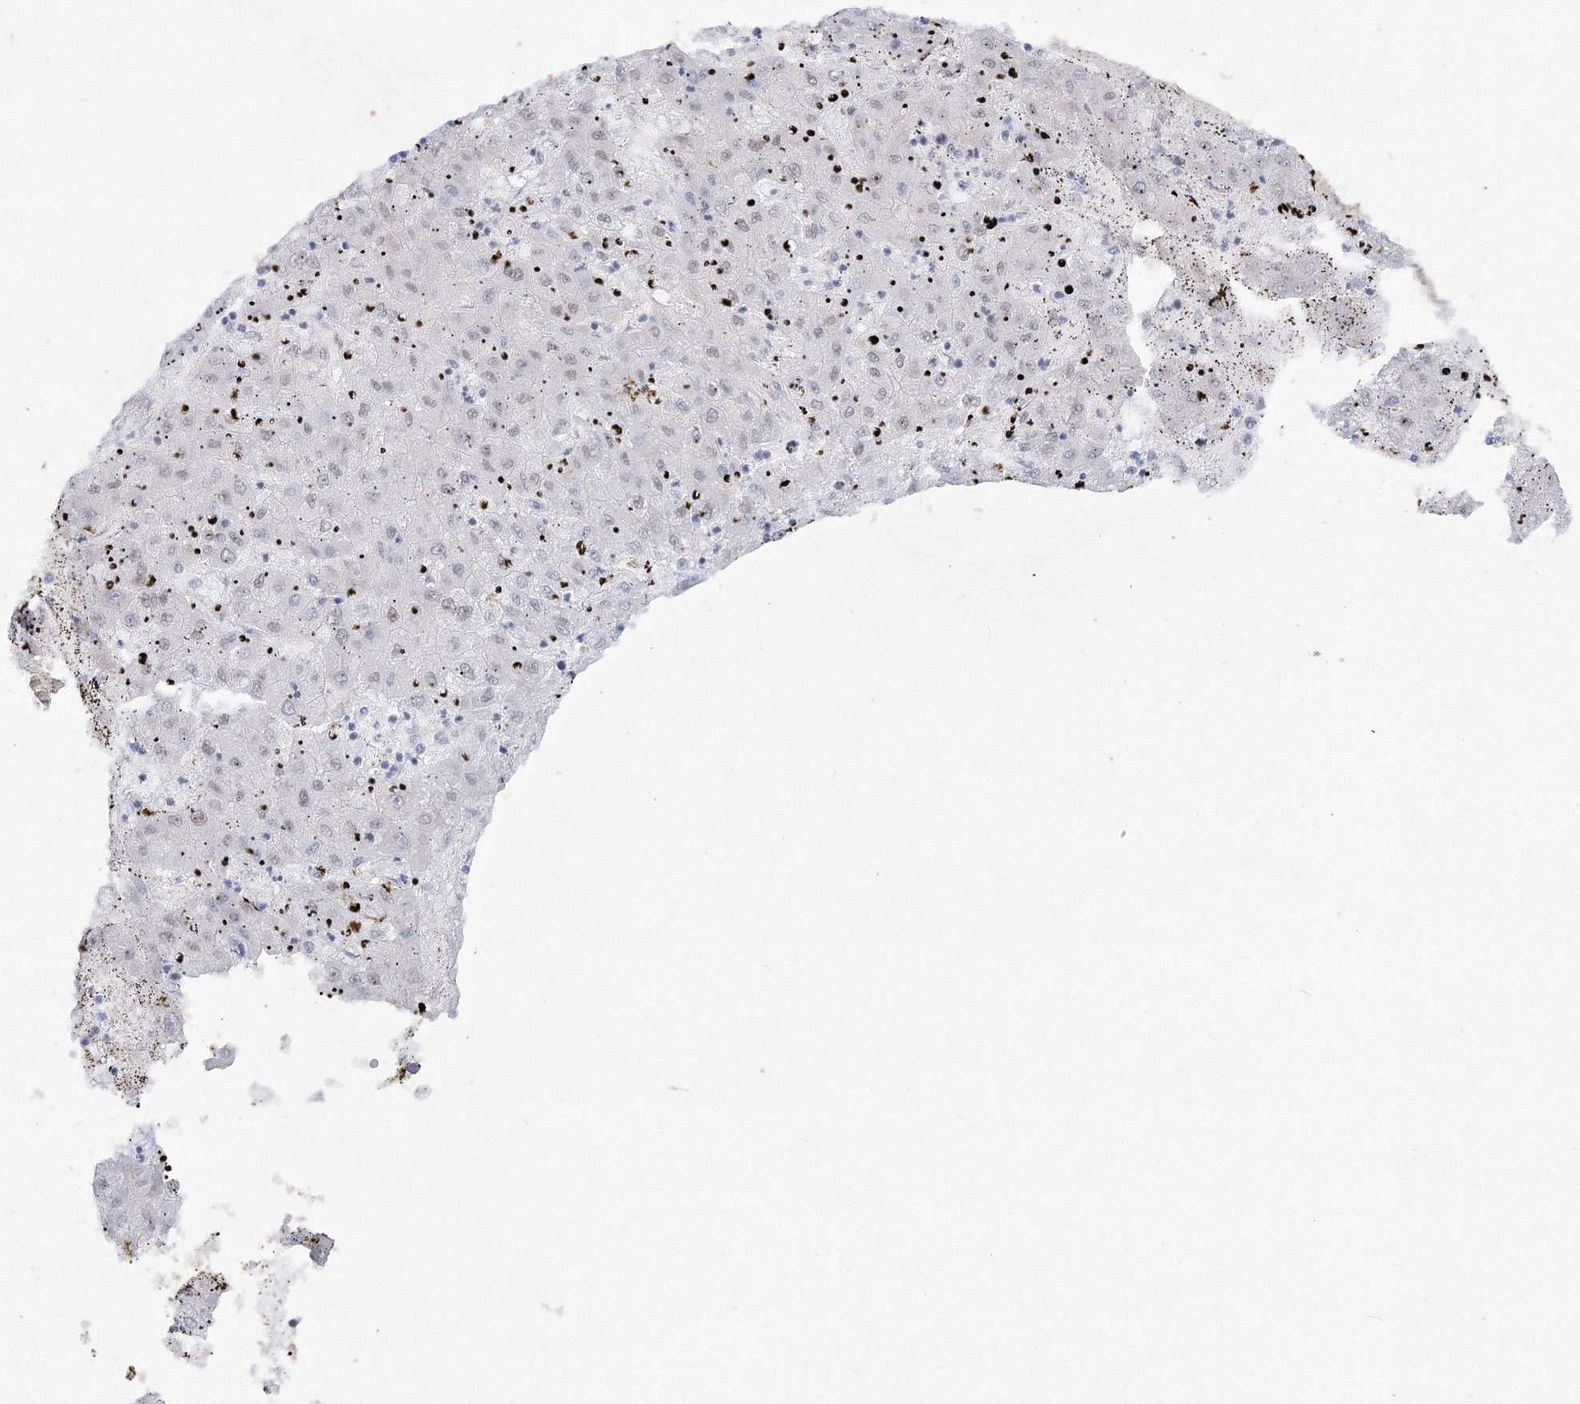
{"staining": {"intensity": "weak", "quantity": "<25%", "location": "nuclear"}, "tissue": "liver cancer", "cell_type": "Tumor cells", "image_type": "cancer", "snomed": [{"axis": "morphology", "description": "Carcinoma, Hepatocellular, NOS"}, {"axis": "topography", "description": "Liver"}], "caption": "This is an immunohistochemistry photomicrograph of human liver cancer. There is no positivity in tumor cells.", "gene": "ZNF638", "patient": {"sex": "male", "age": 72}}